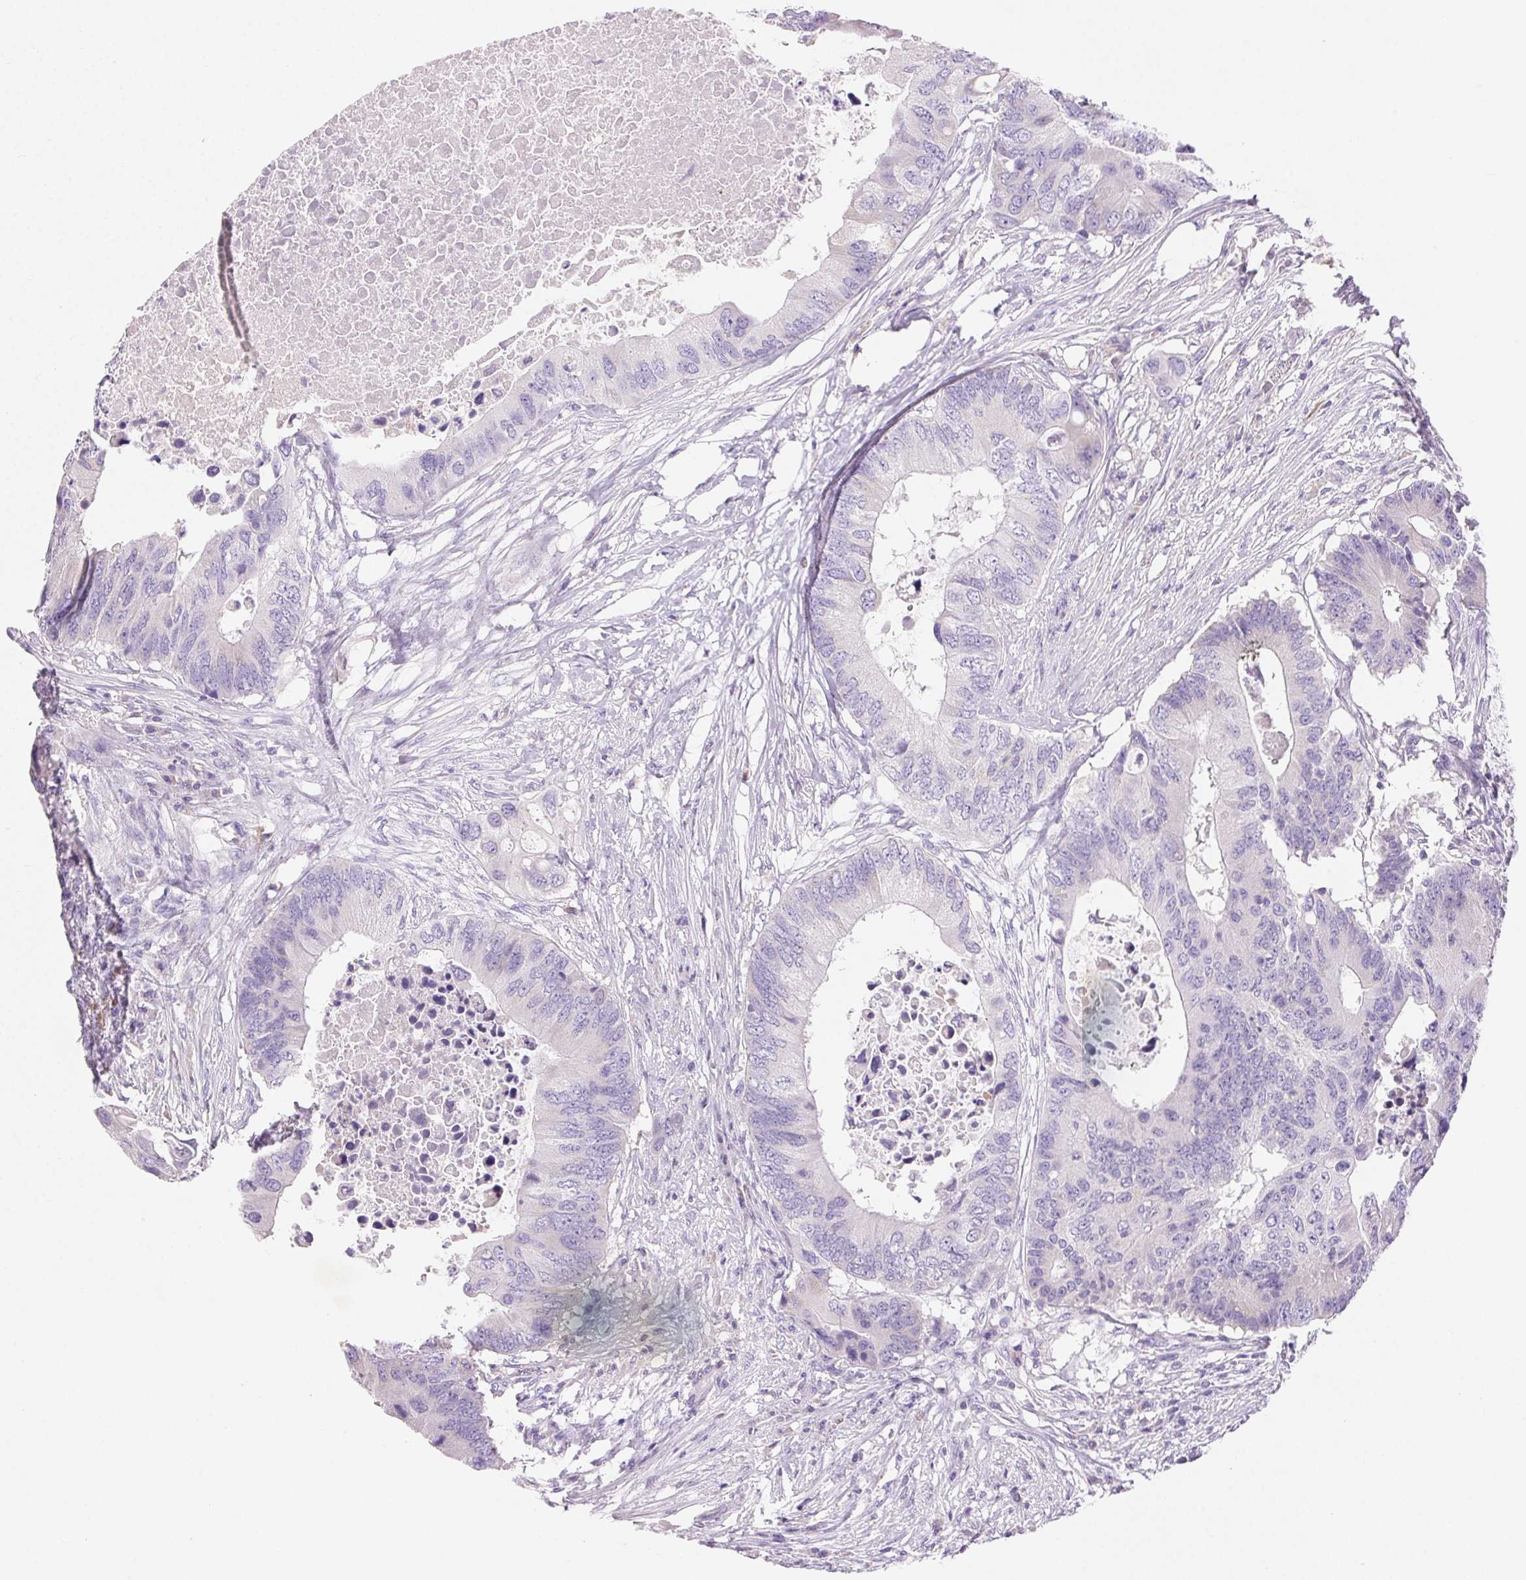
{"staining": {"intensity": "negative", "quantity": "none", "location": "none"}, "tissue": "colorectal cancer", "cell_type": "Tumor cells", "image_type": "cancer", "snomed": [{"axis": "morphology", "description": "Adenocarcinoma, NOS"}, {"axis": "topography", "description": "Colon"}], "caption": "Colorectal cancer was stained to show a protein in brown. There is no significant expression in tumor cells. (DAB immunohistochemistry (IHC), high magnification).", "gene": "ARHGAP11B", "patient": {"sex": "male", "age": 71}}